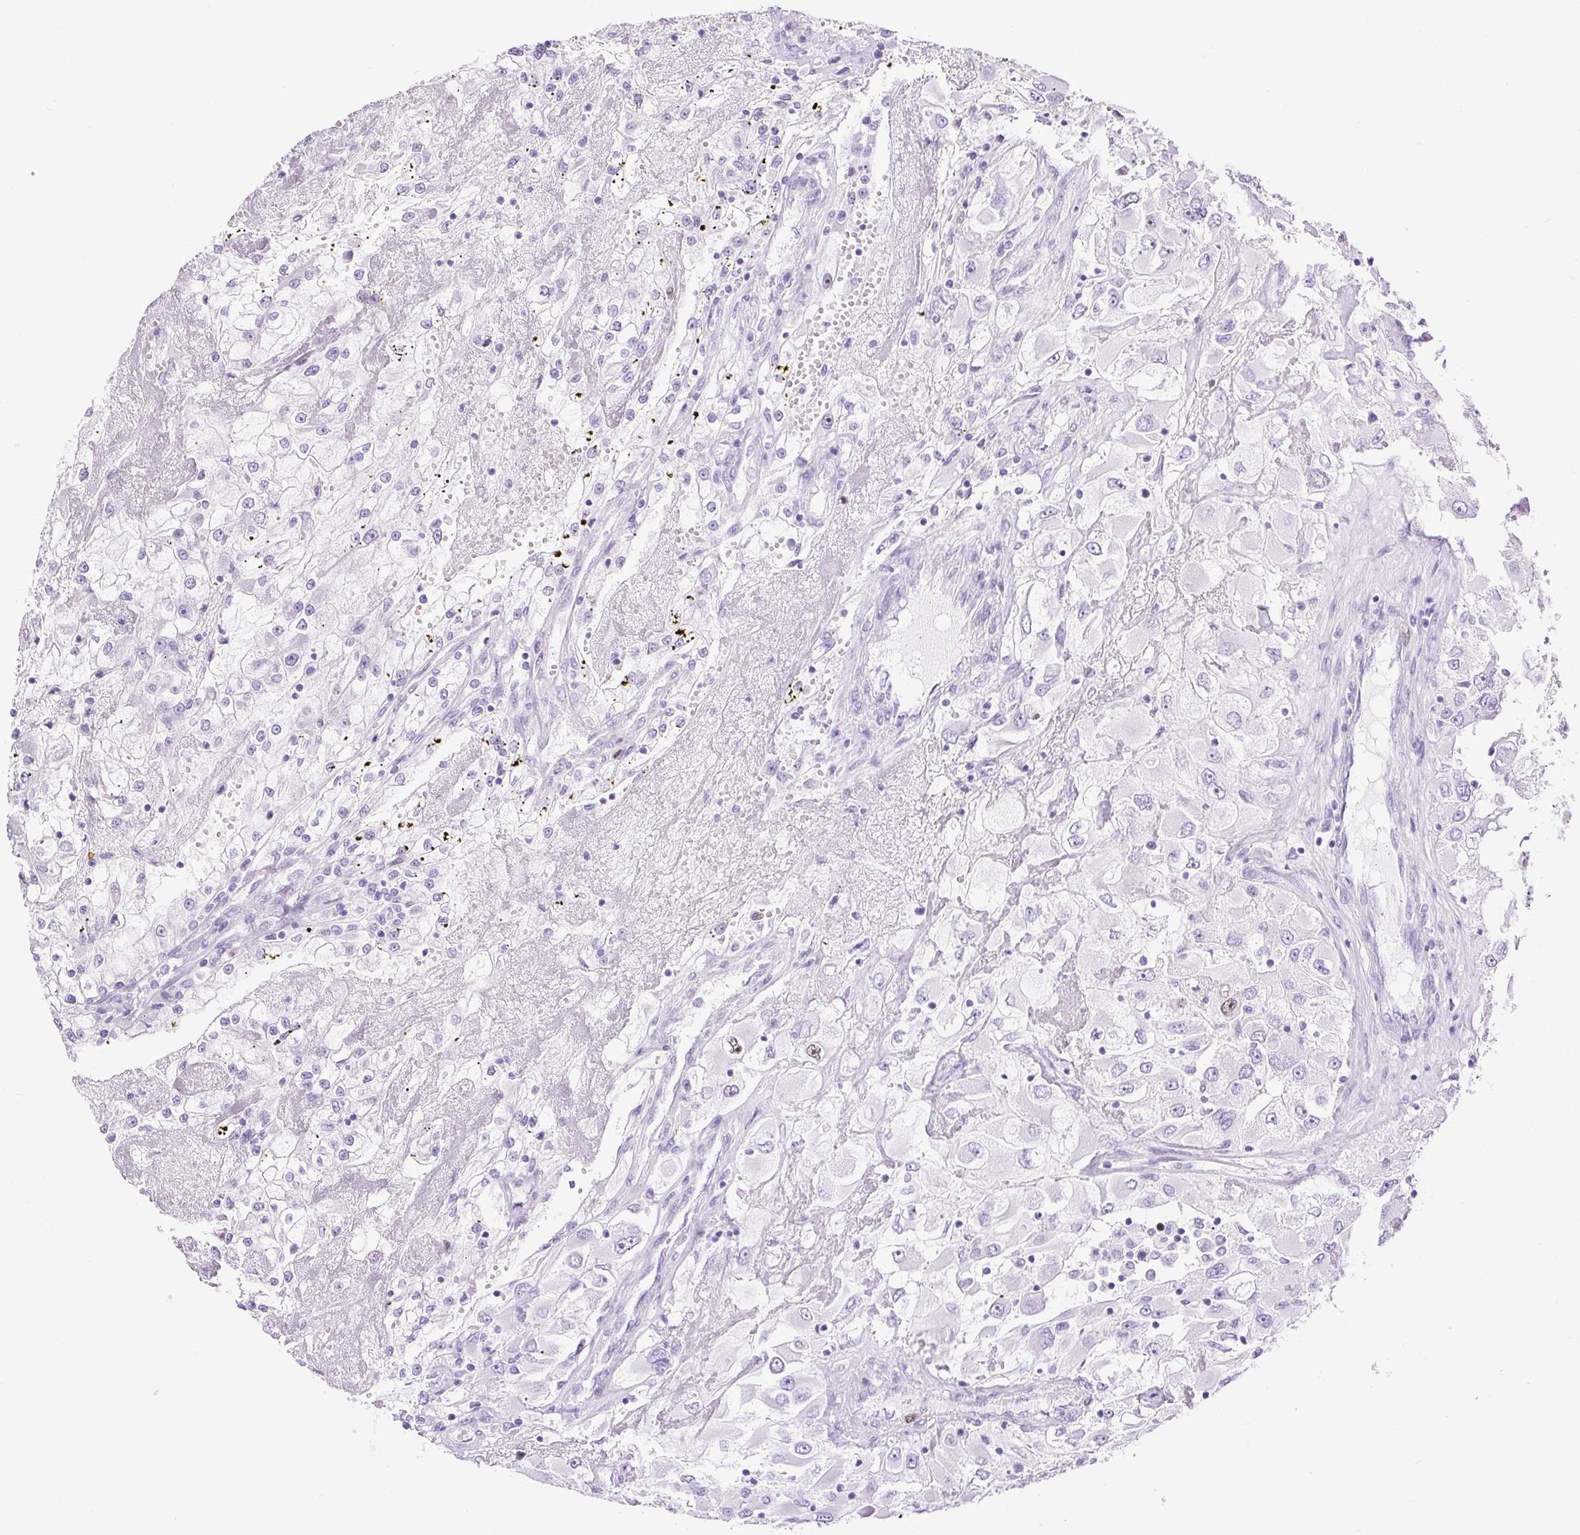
{"staining": {"intensity": "weak", "quantity": "<25%", "location": "nuclear"}, "tissue": "renal cancer", "cell_type": "Tumor cells", "image_type": "cancer", "snomed": [{"axis": "morphology", "description": "Adenocarcinoma, NOS"}, {"axis": "topography", "description": "Kidney"}], "caption": "Immunohistochemical staining of adenocarcinoma (renal) reveals no significant positivity in tumor cells.", "gene": "RACGAP1", "patient": {"sex": "female", "age": 52}}